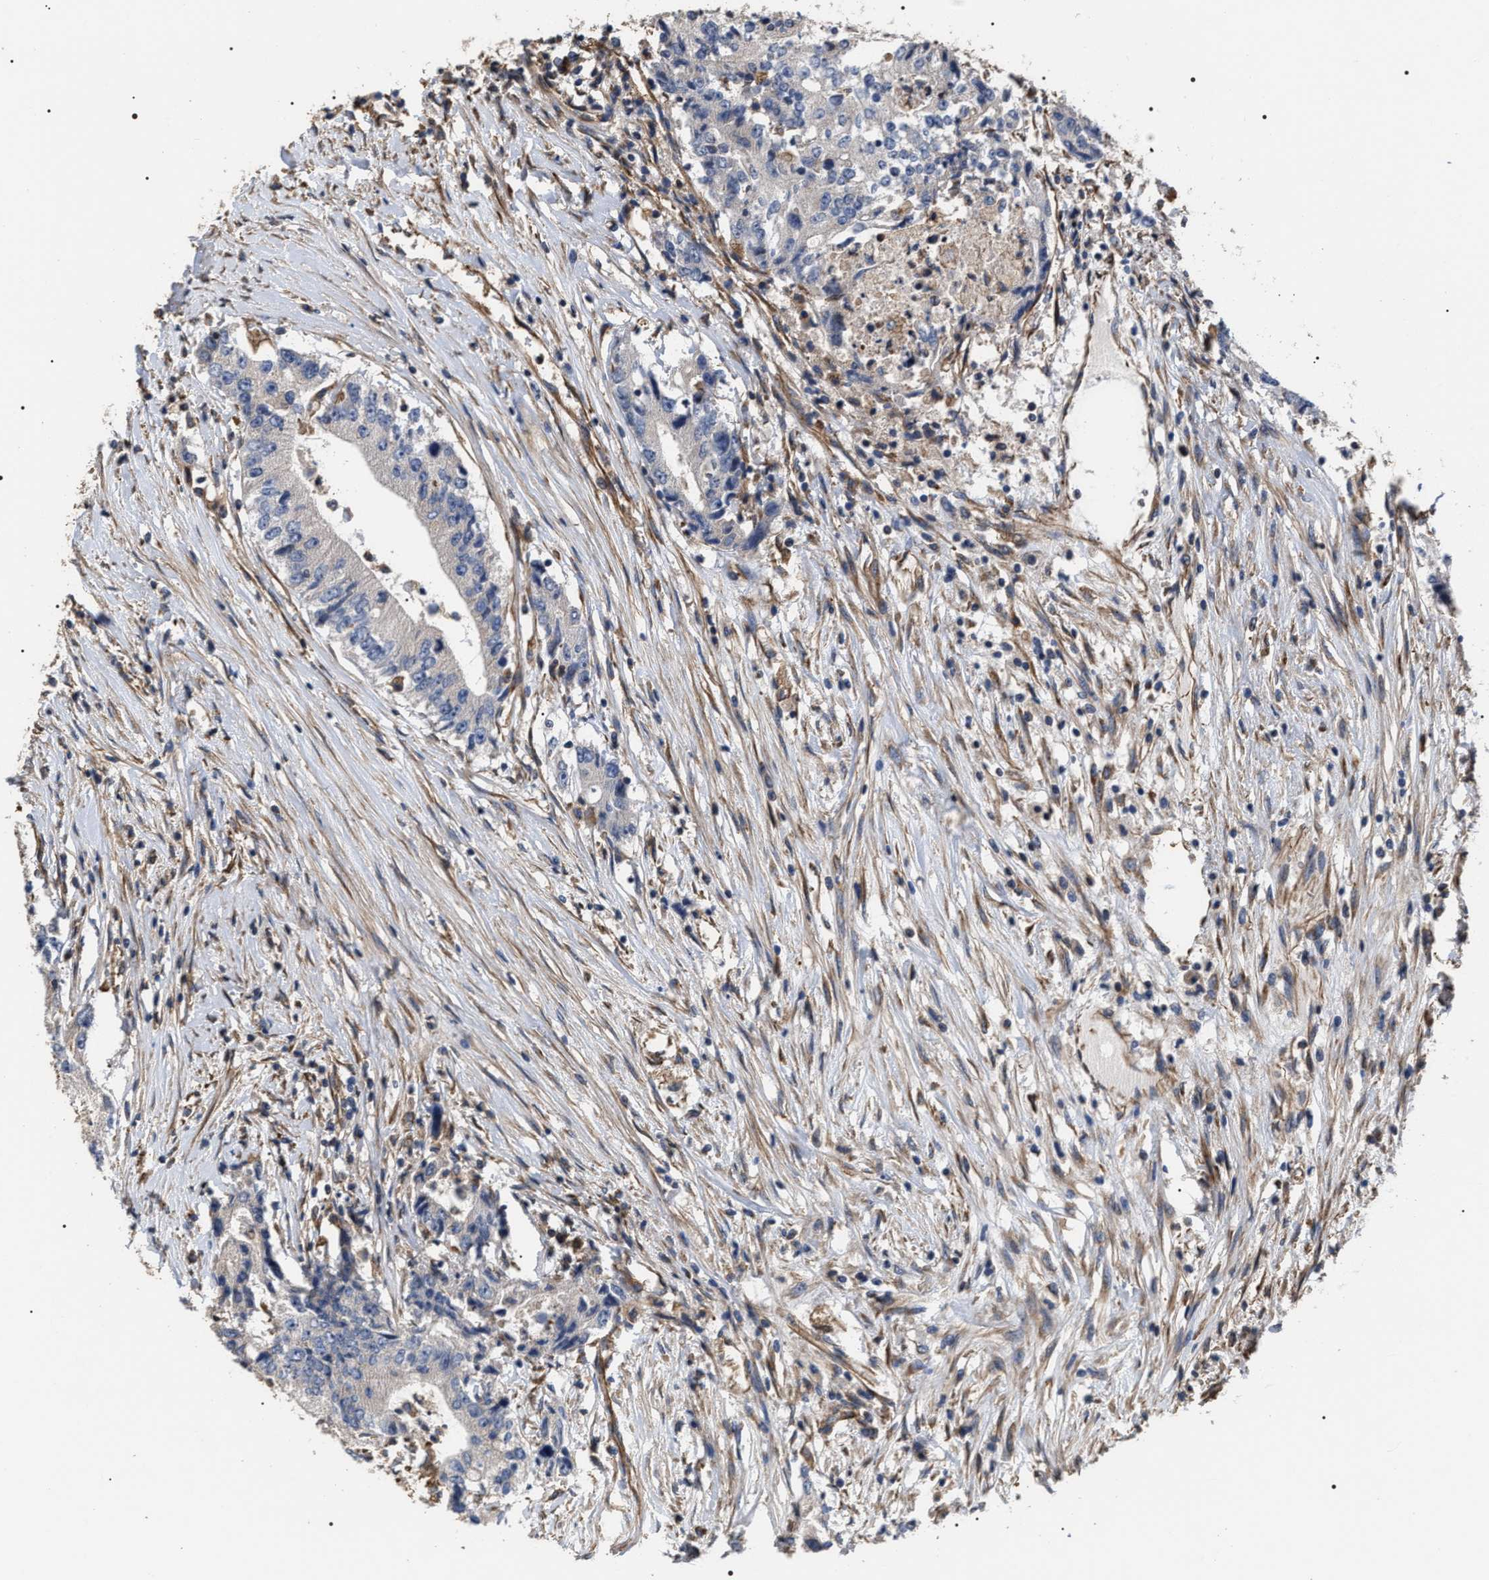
{"staining": {"intensity": "negative", "quantity": "none", "location": "none"}, "tissue": "colorectal cancer", "cell_type": "Tumor cells", "image_type": "cancer", "snomed": [{"axis": "morphology", "description": "Adenocarcinoma, NOS"}, {"axis": "topography", "description": "Colon"}], "caption": "DAB (3,3'-diaminobenzidine) immunohistochemical staining of human adenocarcinoma (colorectal) demonstrates no significant expression in tumor cells. (Stains: DAB (3,3'-diaminobenzidine) IHC with hematoxylin counter stain, Microscopy: brightfield microscopy at high magnification).", "gene": "TSPAN33", "patient": {"sex": "female", "age": 77}}